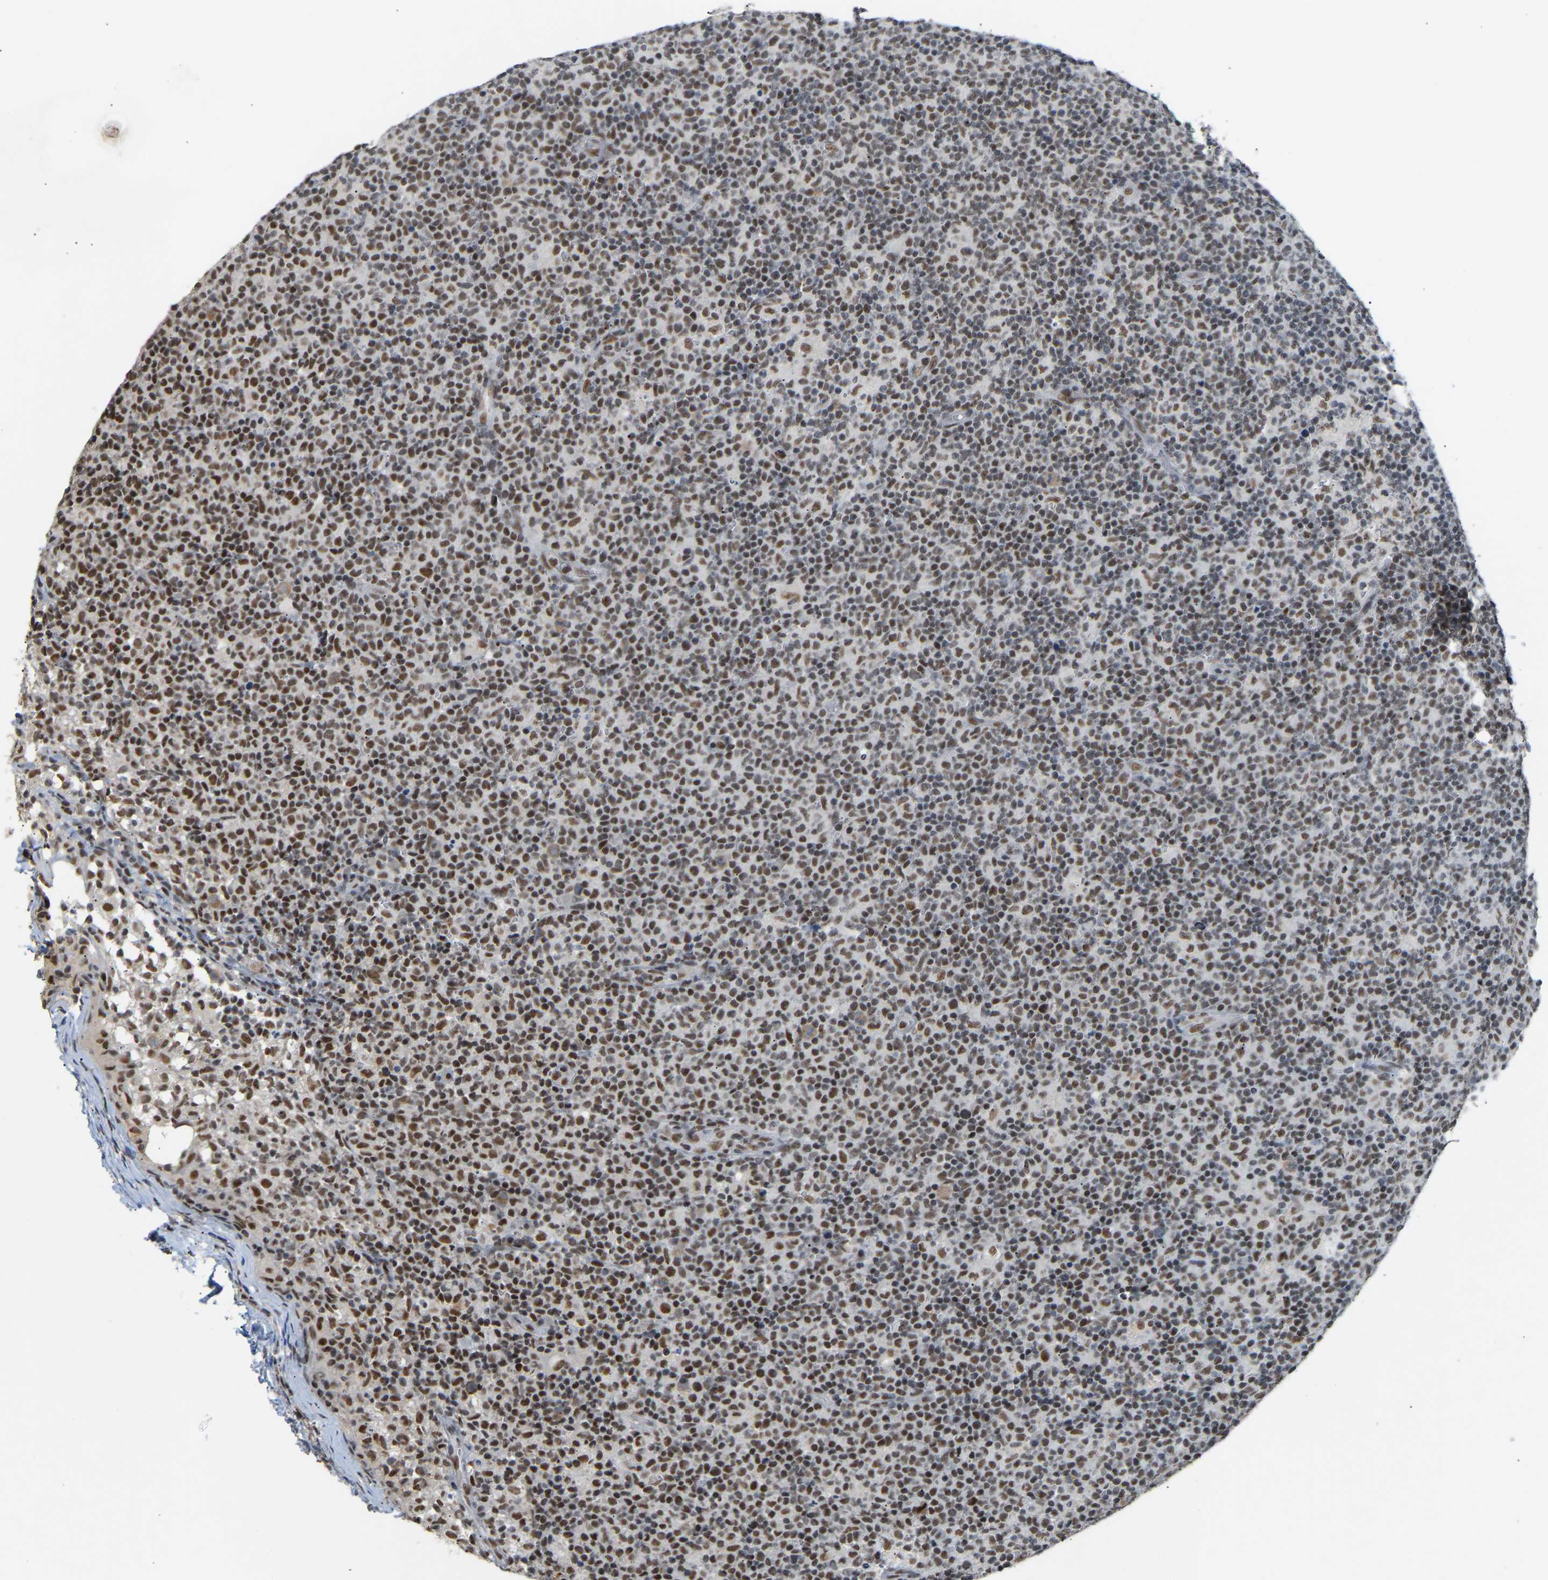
{"staining": {"intensity": "weak", "quantity": "25%-75%", "location": "nuclear"}, "tissue": "lymph node", "cell_type": "Germinal center cells", "image_type": "normal", "snomed": [{"axis": "morphology", "description": "Normal tissue, NOS"}, {"axis": "morphology", "description": "Inflammation, NOS"}, {"axis": "topography", "description": "Lymph node"}], "caption": "Lymph node stained with immunohistochemistry demonstrates weak nuclear positivity in about 25%-75% of germinal center cells. (DAB IHC, brown staining for protein, blue staining for nuclei).", "gene": "RBM15", "patient": {"sex": "male", "age": 55}}